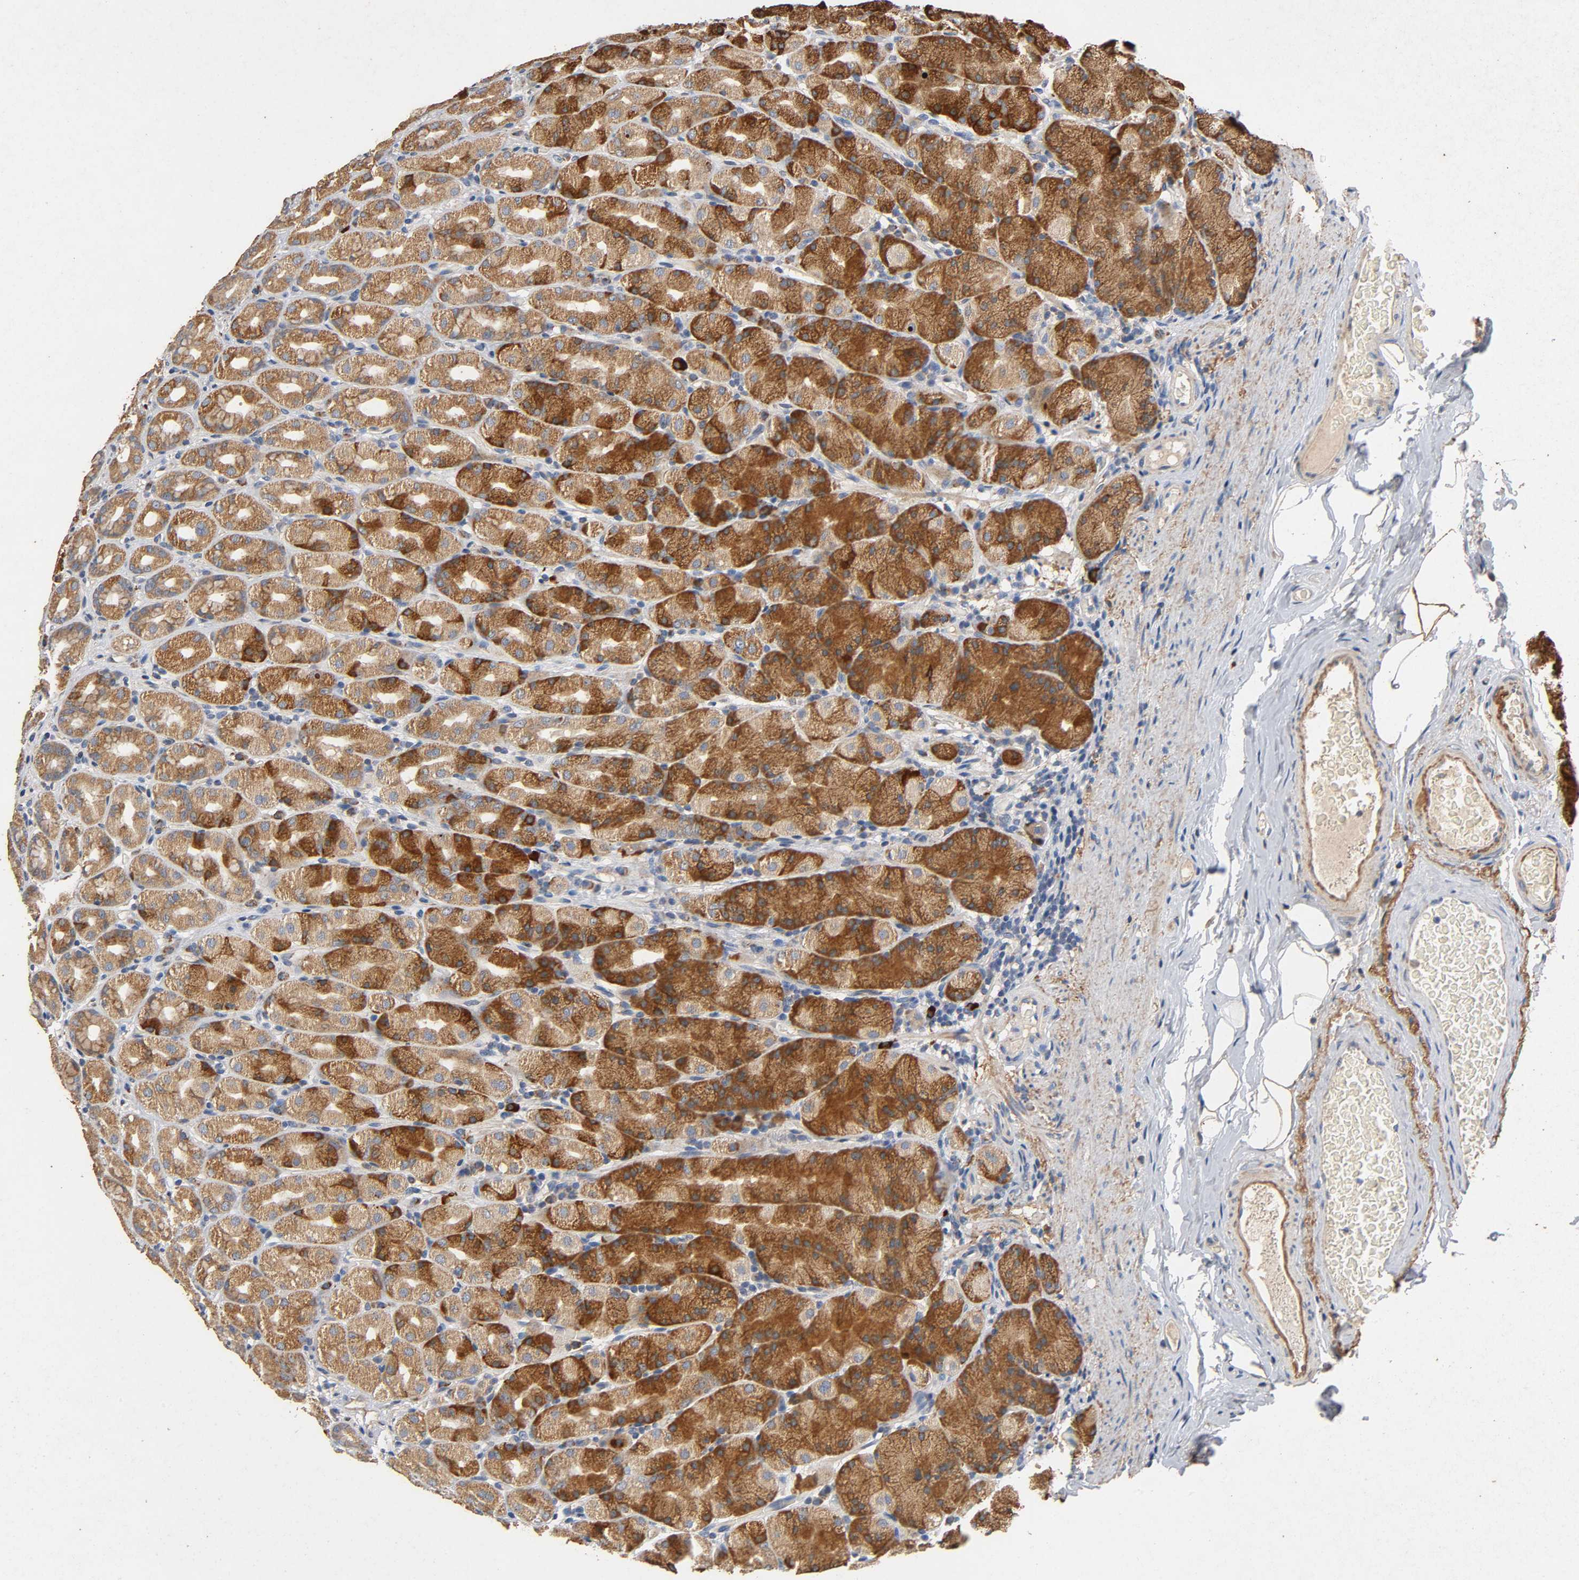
{"staining": {"intensity": "strong", "quantity": ">75%", "location": "cytoplasmic/membranous"}, "tissue": "stomach", "cell_type": "Glandular cells", "image_type": "normal", "snomed": [{"axis": "morphology", "description": "Normal tissue, NOS"}, {"axis": "topography", "description": "Stomach, upper"}], "caption": "Benign stomach demonstrates strong cytoplasmic/membranous staining in about >75% of glandular cells, visualized by immunohistochemistry.", "gene": "NDUFS3", "patient": {"sex": "male", "age": 68}}